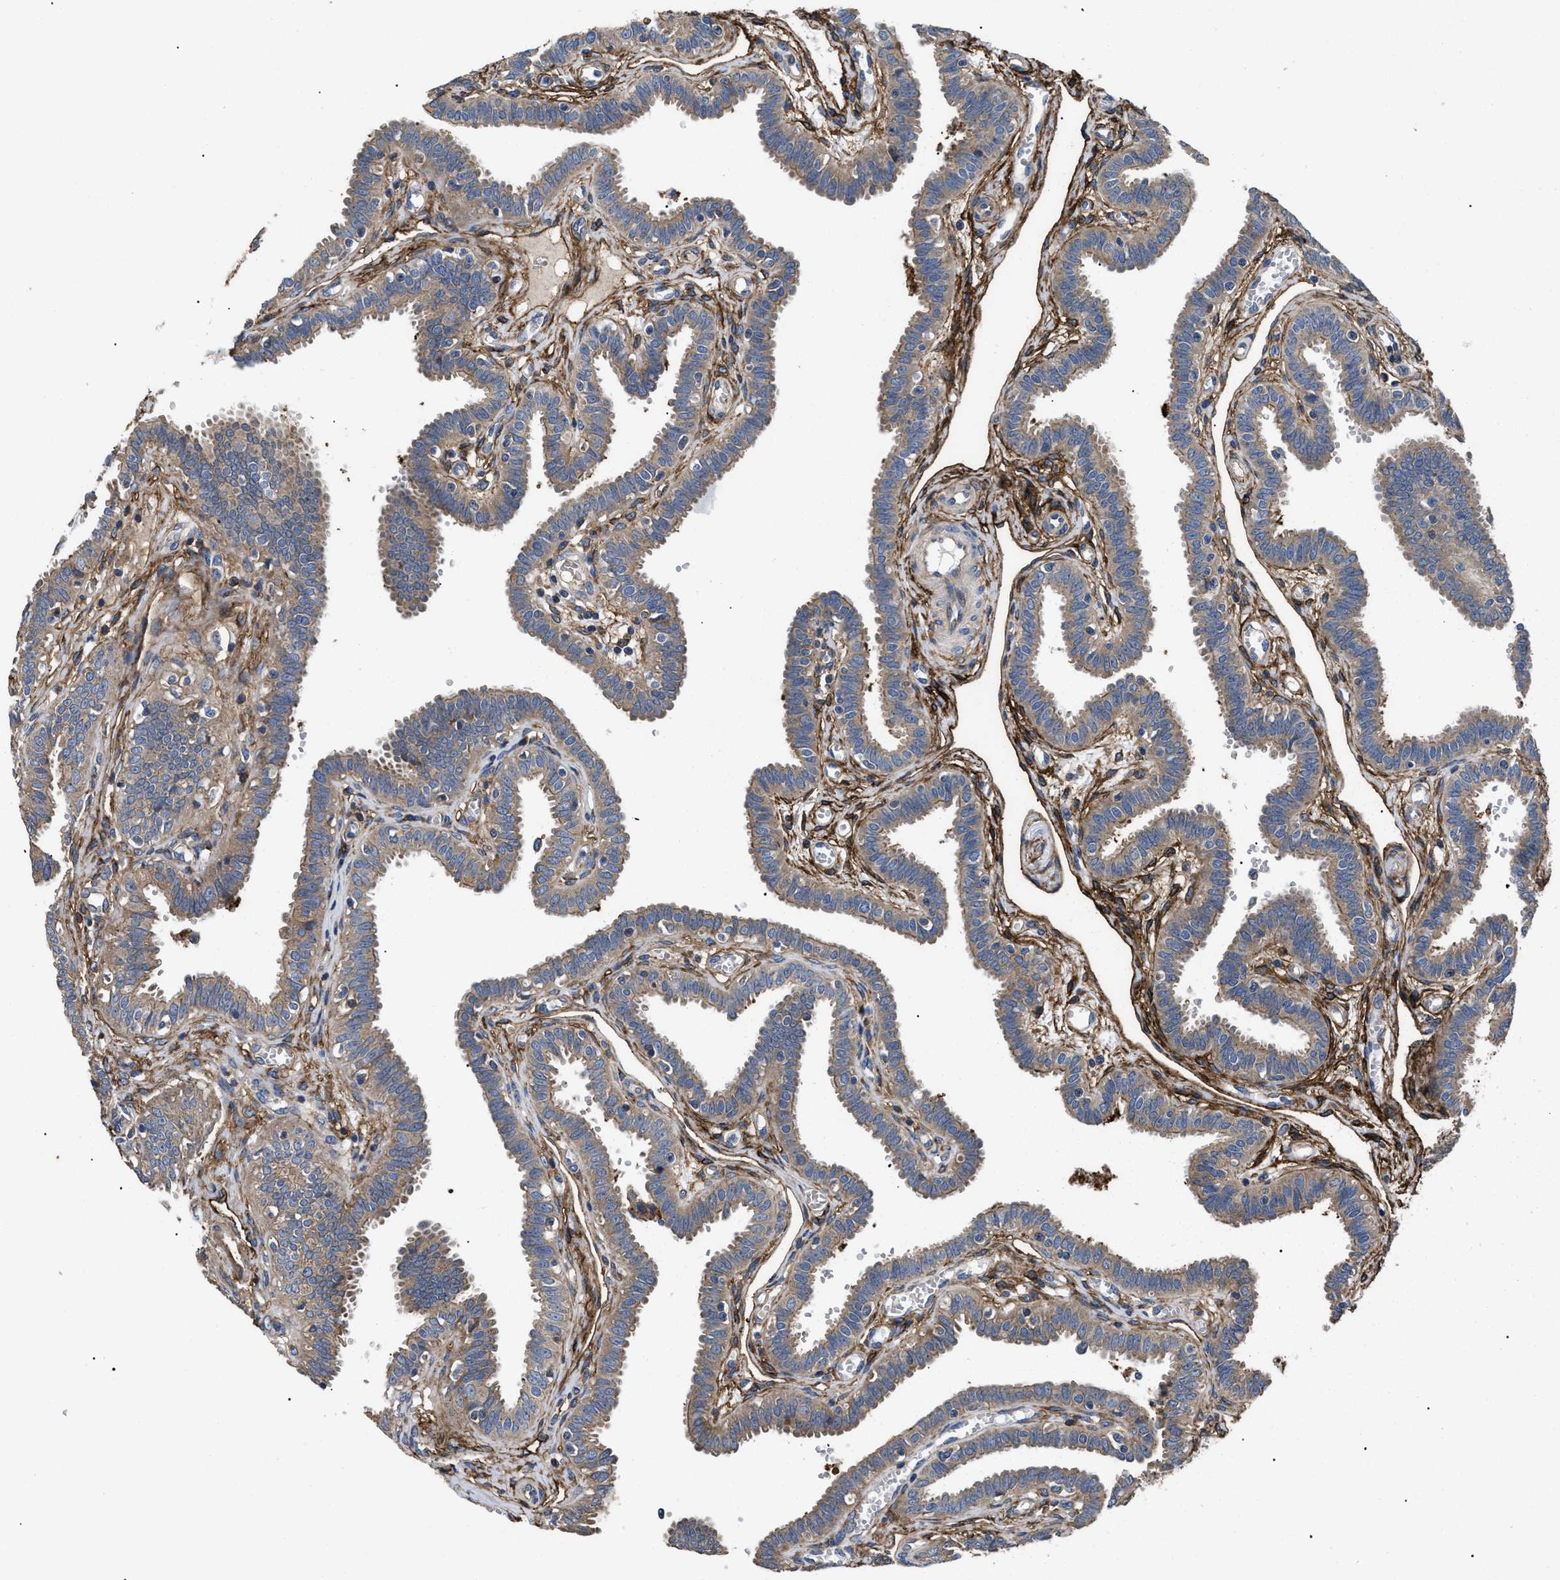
{"staining": {"intensity": "weak", "quantity": ">75%", "location": "cytoplasmic/membranous"}, "tissue": "fallopian tube", "cell_type": "Glandular cells", "image_type": "normal", "snomed": [{"axis": "morphology", "description": "Normal tissue, NOS"}, {"axis": "topography", "description": "Fallopian tube"}], "caption": "Protein staining of benign fallopian tube displays weak cytoplasmic/membranous expression in about >75% of glandular cells.", "gene": "NT5E", "patient": {"sex": "female", "age": 32}}